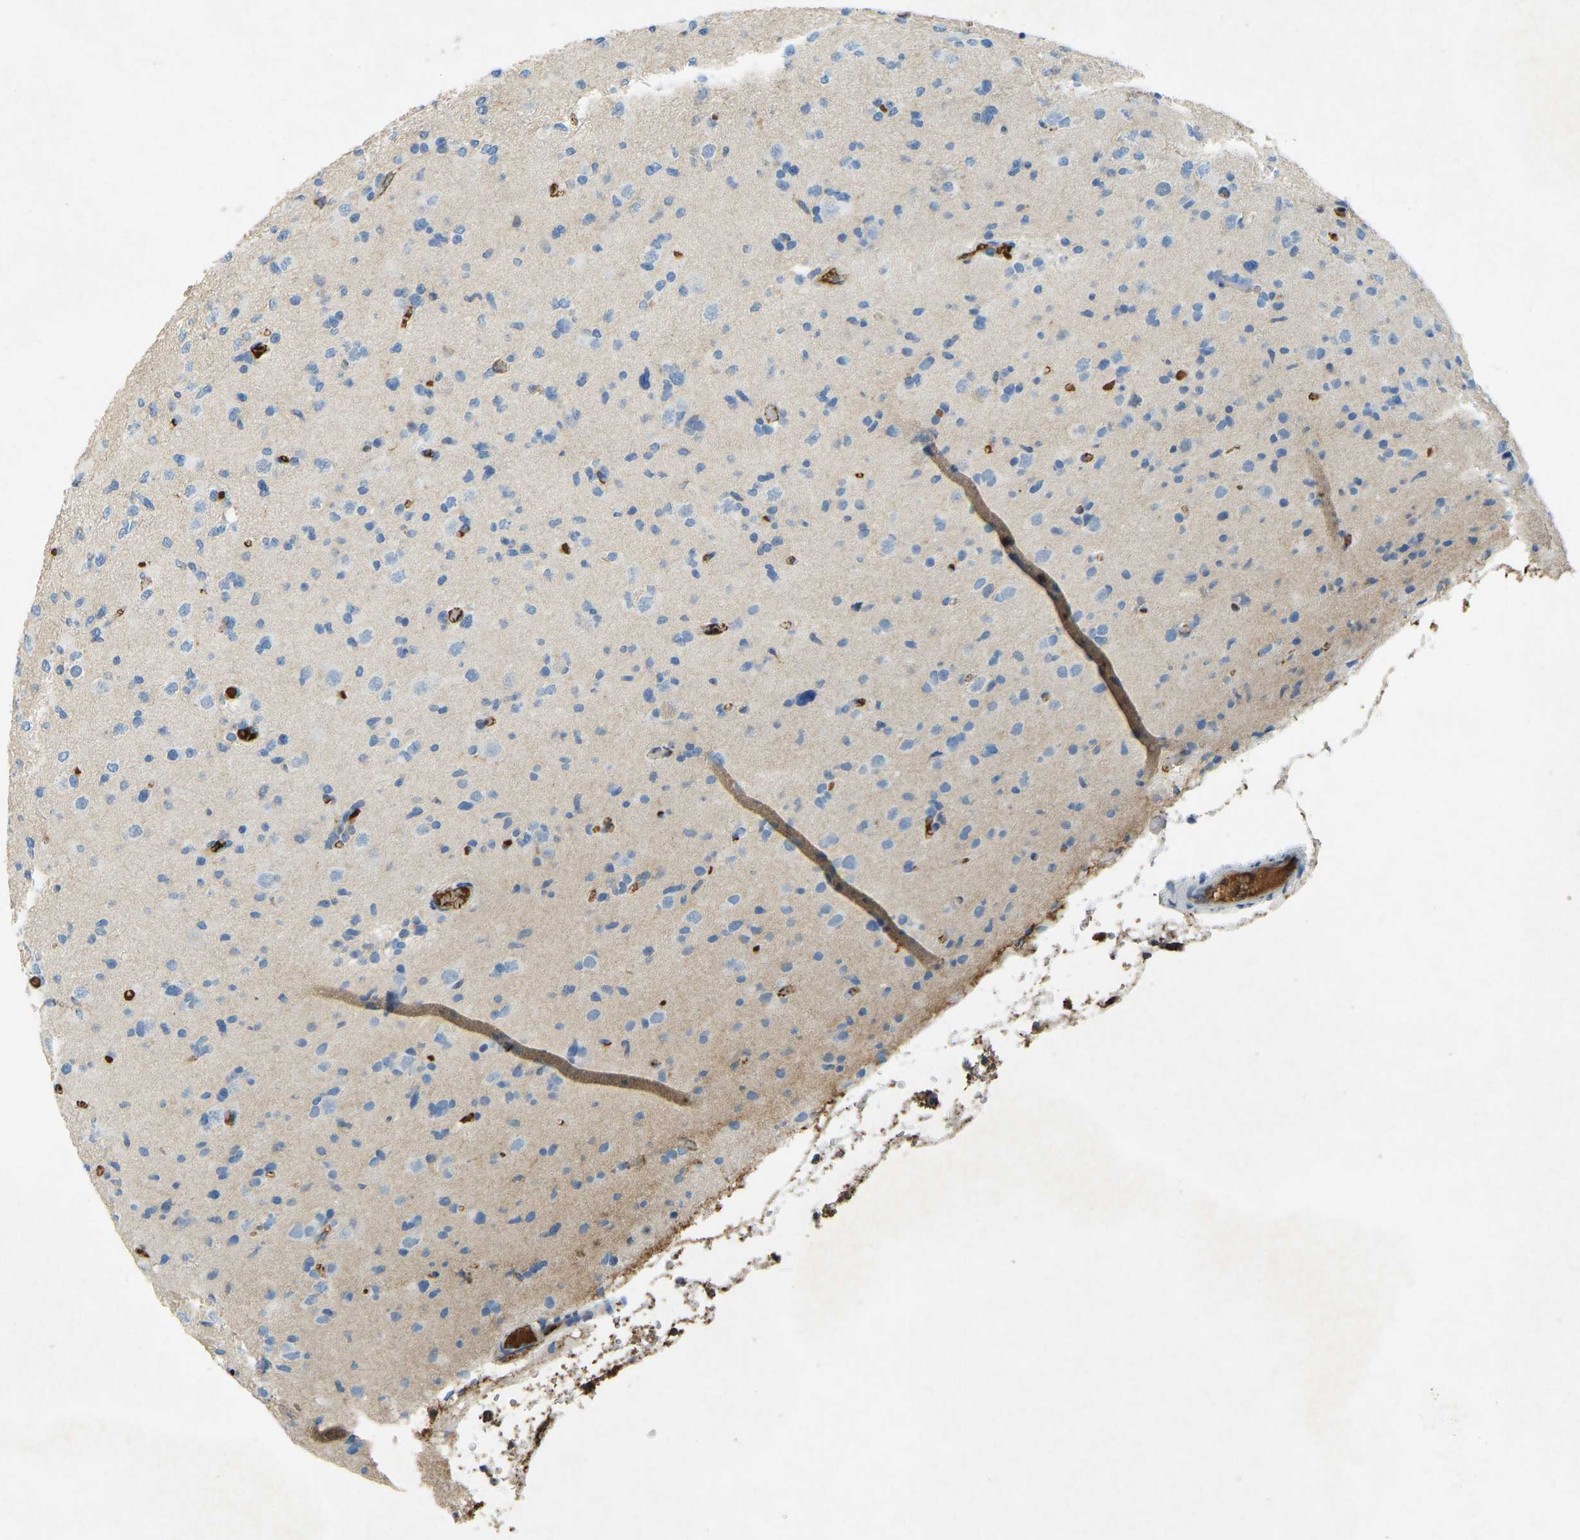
{"staining": {"intensity": "negative", "quantity": "none", "location": "none"}, "tissue": "glioma", "cell_type": "Tumor cells", "image_type": "cancer", "snomed": [{"axis": "morphology", "description": "Glioma, malignant, Low grade"}, {"axis": "topography", "description": "Brain"}], "caption": "Malignant glioma (low-grade) was stained to show a protein in brown. There is no significant staining in tumor cells.", "gene": "THBS4", "patient": {"sex": "female", "age": 22}}